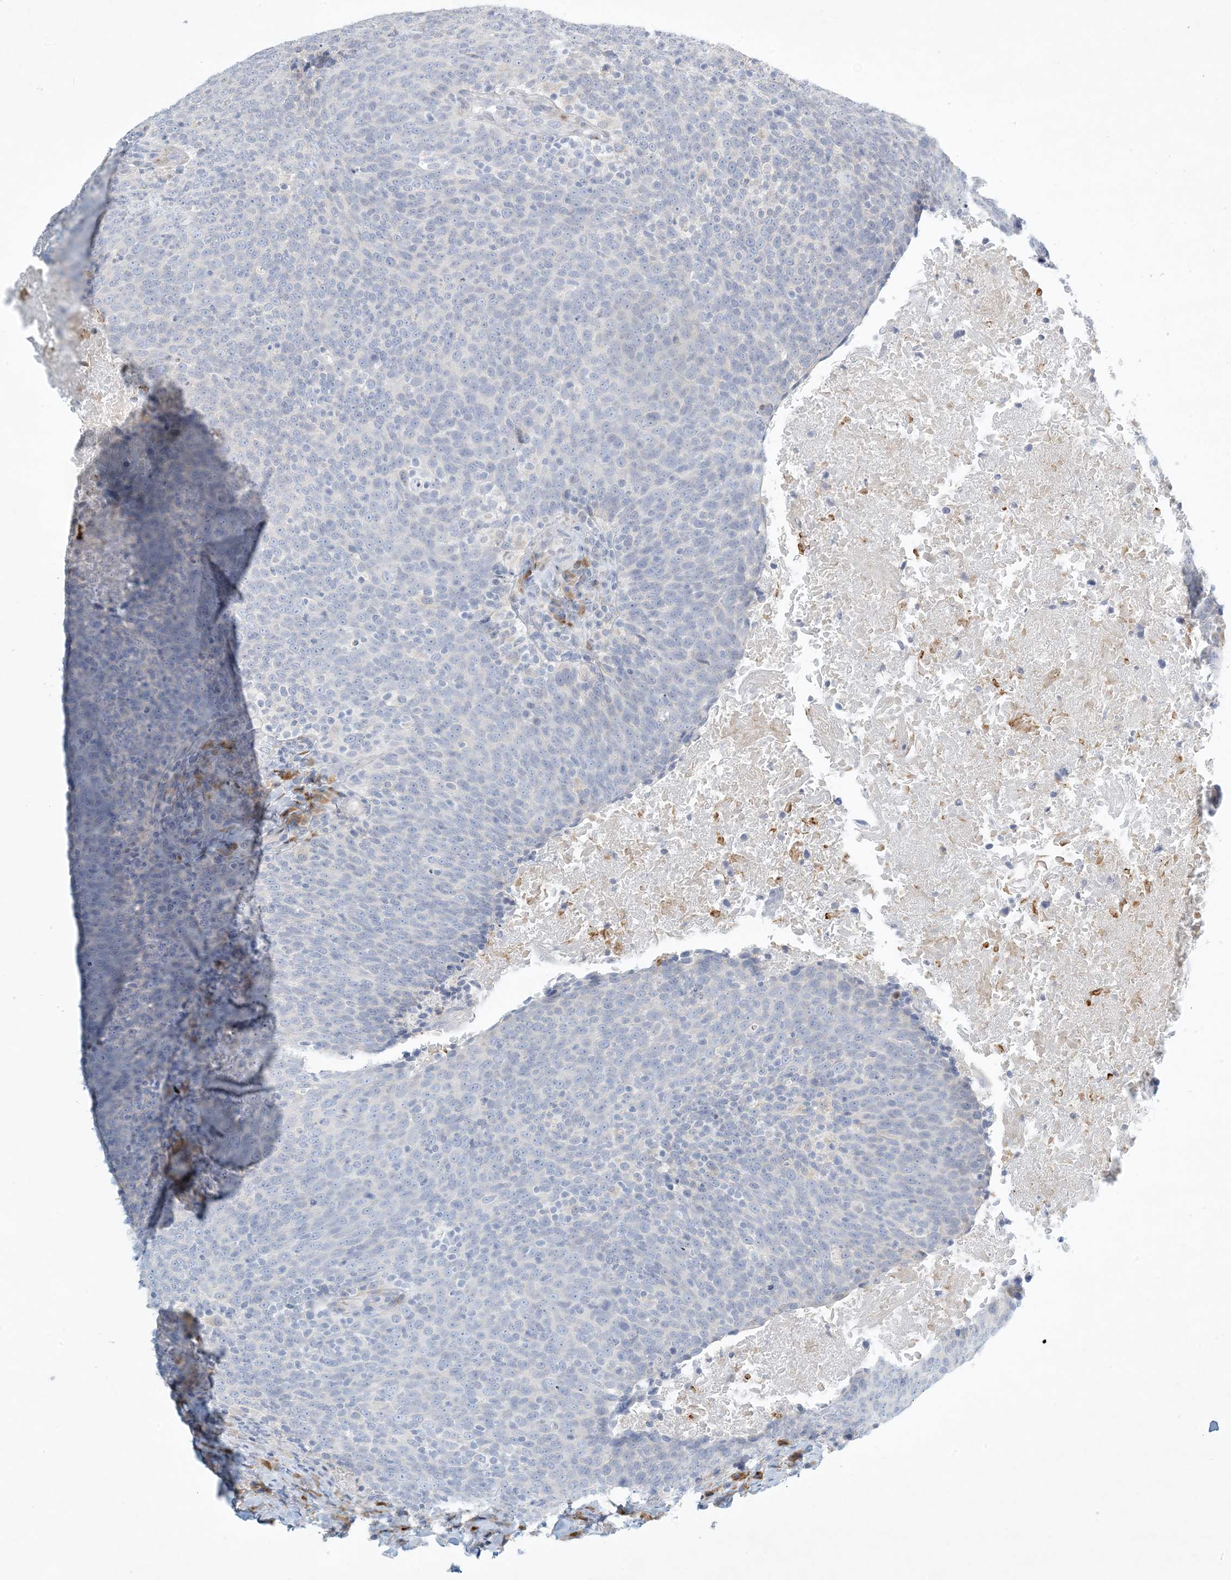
{"staining": {"intensity": "negative", "quantity": "none", "location": "none"}, "tissue": "head and neck cancer", "cell_type": "Tumor cells", "image_type": "cancer", "snomed": [{"axis": "morphology", "description": "Squamous cell carcinoma, NOS"}, {"axis": "morphology", "description": "Squamous cell carcinoma, metastatic, NOS"}, {"axis": "topography", "description": "Lymph node"}, {"axis": "topography", "description": "Head-Neck"}], "caption": "Immunohistochemistry micrograph of head and neck metastatic squamous cell carcinoma stained for a protein (brown), which reveals no expression in tumor cells.", "gene": "ZNF385D", "patient": {"sex": "male", "age": 62}}